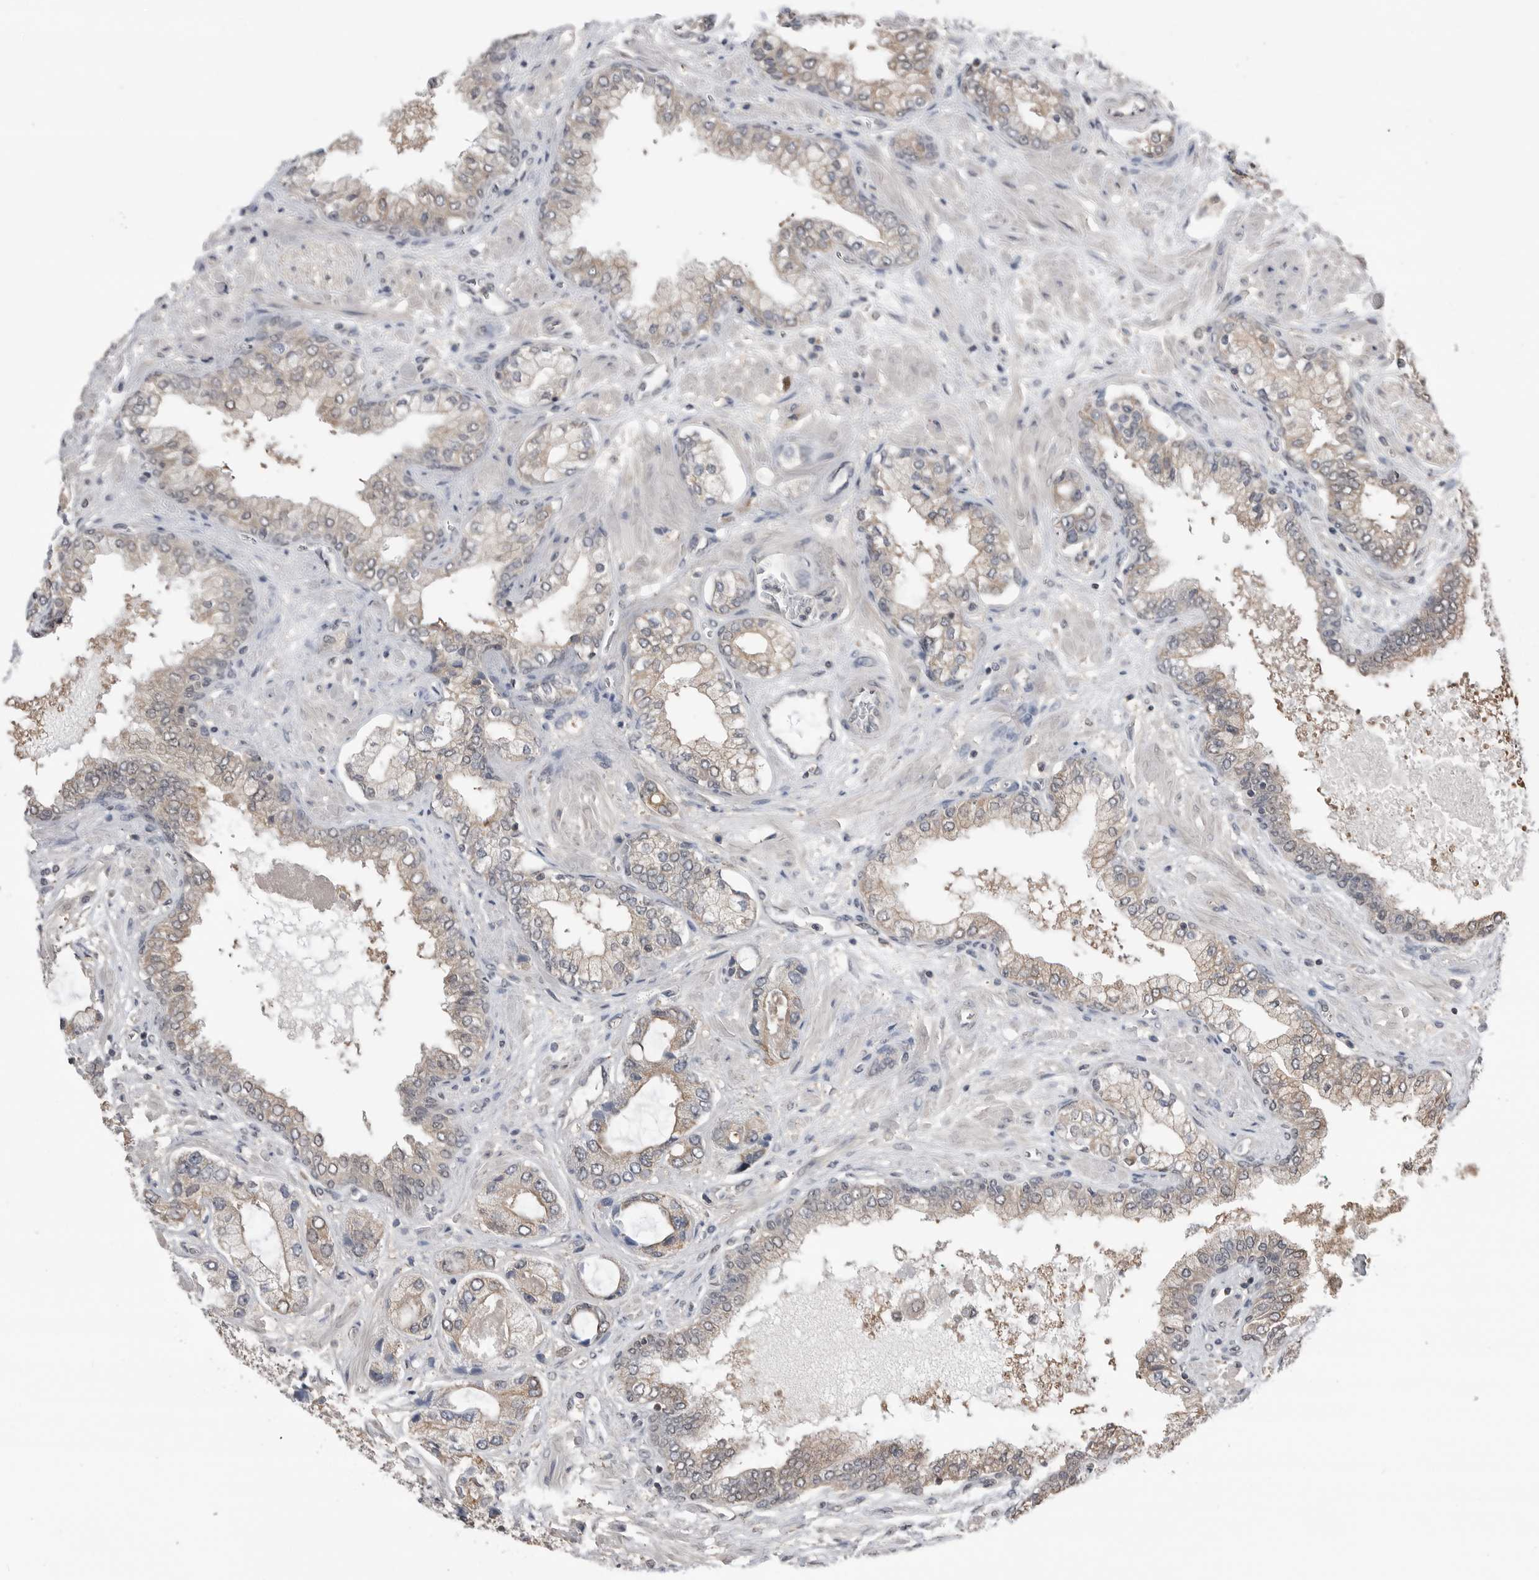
{"staining": {"intensity": "weak", "quantity": "<25%", "location": "cytoplasmic/membranous"}, "tissue": "prostate cancer", "cell_type": "Tumor cells", "image_type": "cancer", "snomed": [{"axis": "morphology", "description": "Normal tissue, NOS"}, {"axis": "morphology", "description": "Adenocarcinoma, High grade"}, {"axis": "topography", "description": "Prostate"}, {"axis": "topography", "description": "Peripheral nerve tissue"}], "caption": "Micrograph shows no protein expression in tumor cells of prostate high-grade adenocarcinoma tissue.", "gene": "PEAK1", "patient": {"sex": "male", "age": 59}}